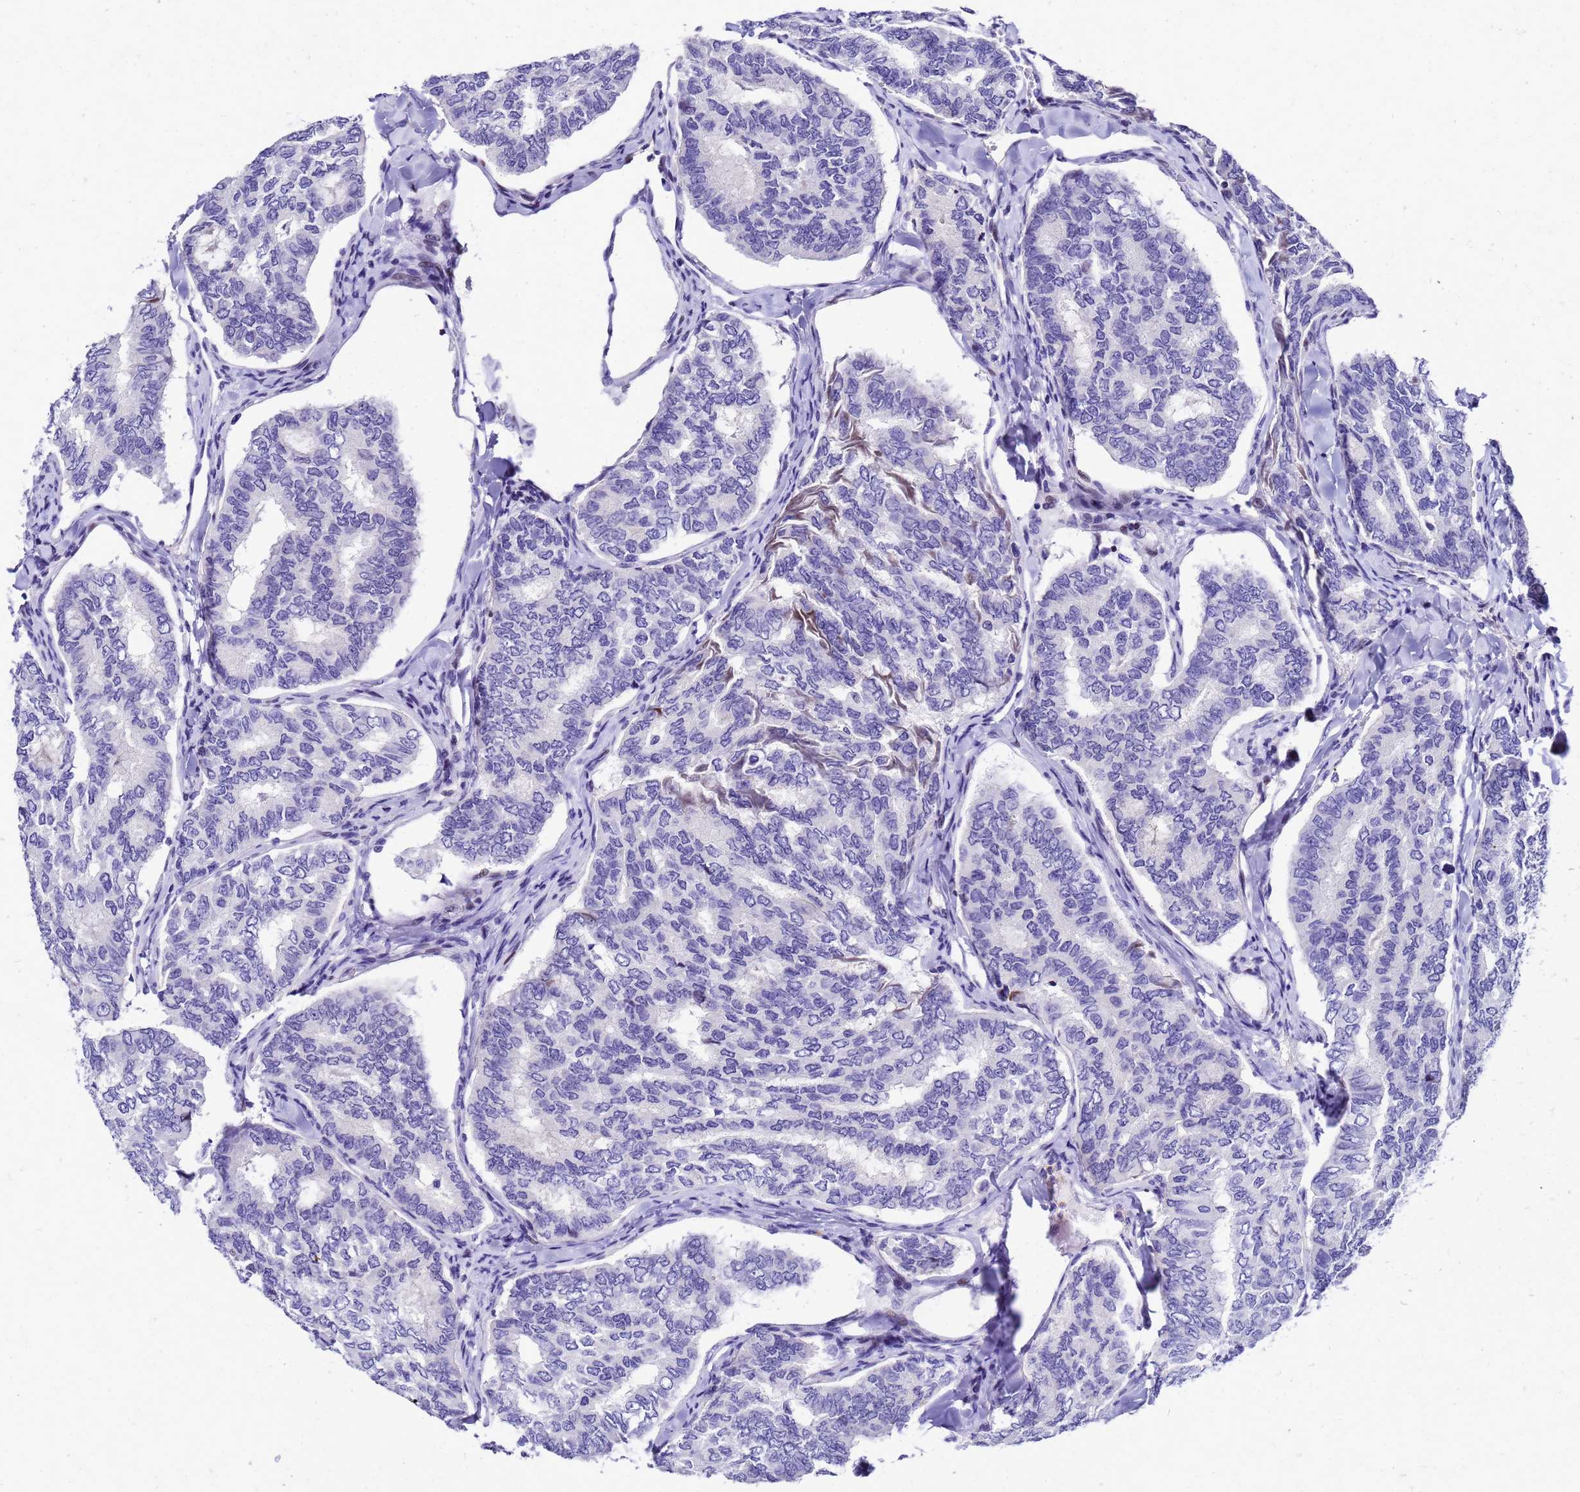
{"staining": {"intensity": "negative", "quantity": "none", "location": "none"}, "tissue": "thyroid cancer", "cell_type": "Tumor cells", "image_type": "cancer", "snomed": [{"axis": "morphology", "description": "Papillary adenocarcinoma, NOS"}, {"axis": "topography", "description": "Thyroid gland"}], "caption": "A high-resolution photomicrograph shows IHC staining of thyroid cancer (papillary adenocarcinoma), which reveals no significant positivity in tumor cells.", "gene": "SMIM21", "patient": {"sex": "female", "age": 35}}